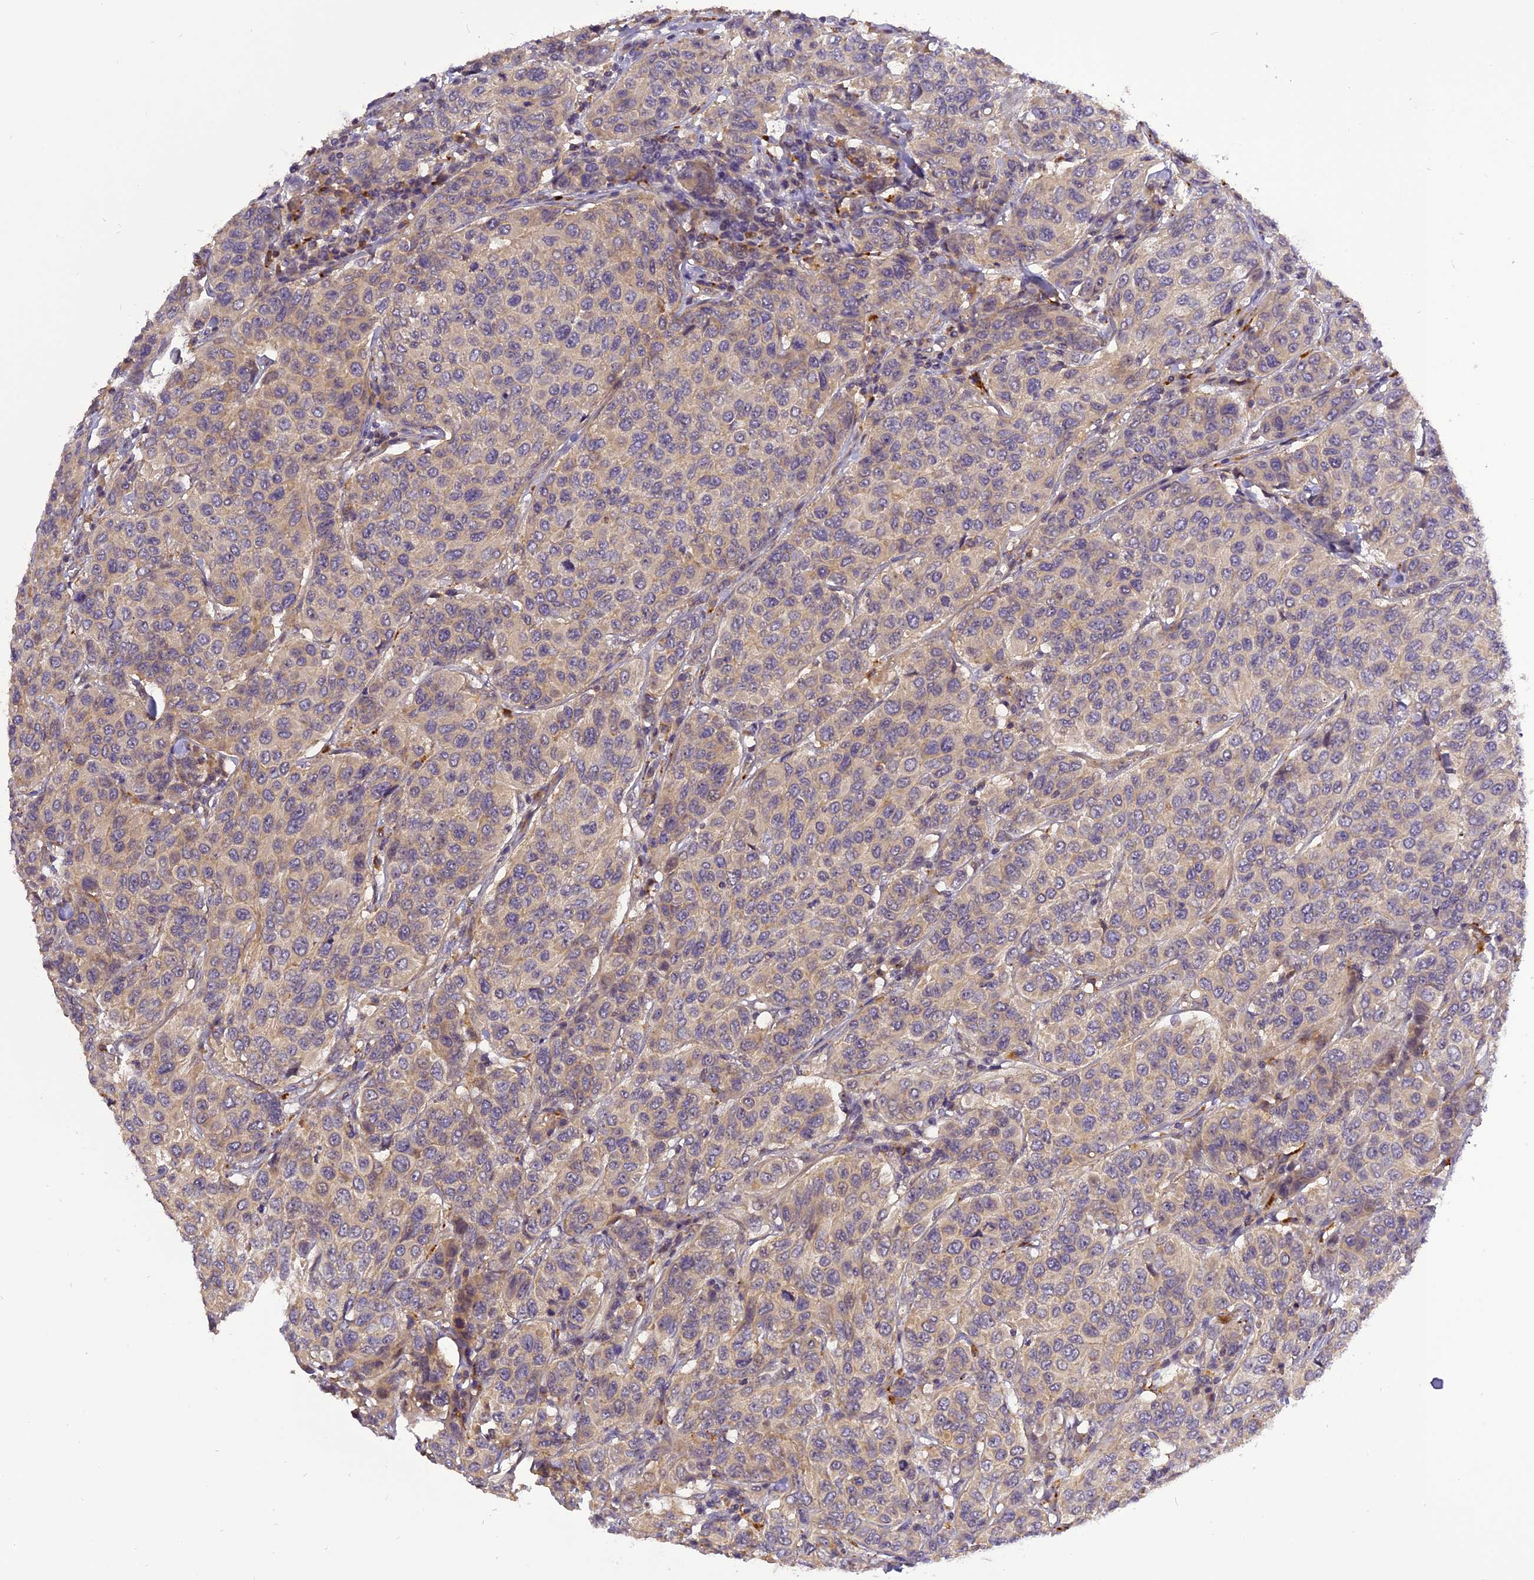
{"staining": {"intensity": "weak", "quantity": "<25%", "location": "cytoplasmic/membranous"}, "tissue": "breast cancer", "cell_type": "Tumor cells", "image_type": "cancer", "snomed": [{"axis": "morphology", "description": "Duct carcinoma"}, {"axis": "topography", "description": "Breast"}], "caption": "This is an immunohistochemistry (IHC) histopathology image of breast invasive ductal carcinoma. There is no positivity in tumor cells.", "gene": "FNIP2", "patient": {"sex": "female", "age": 55}}